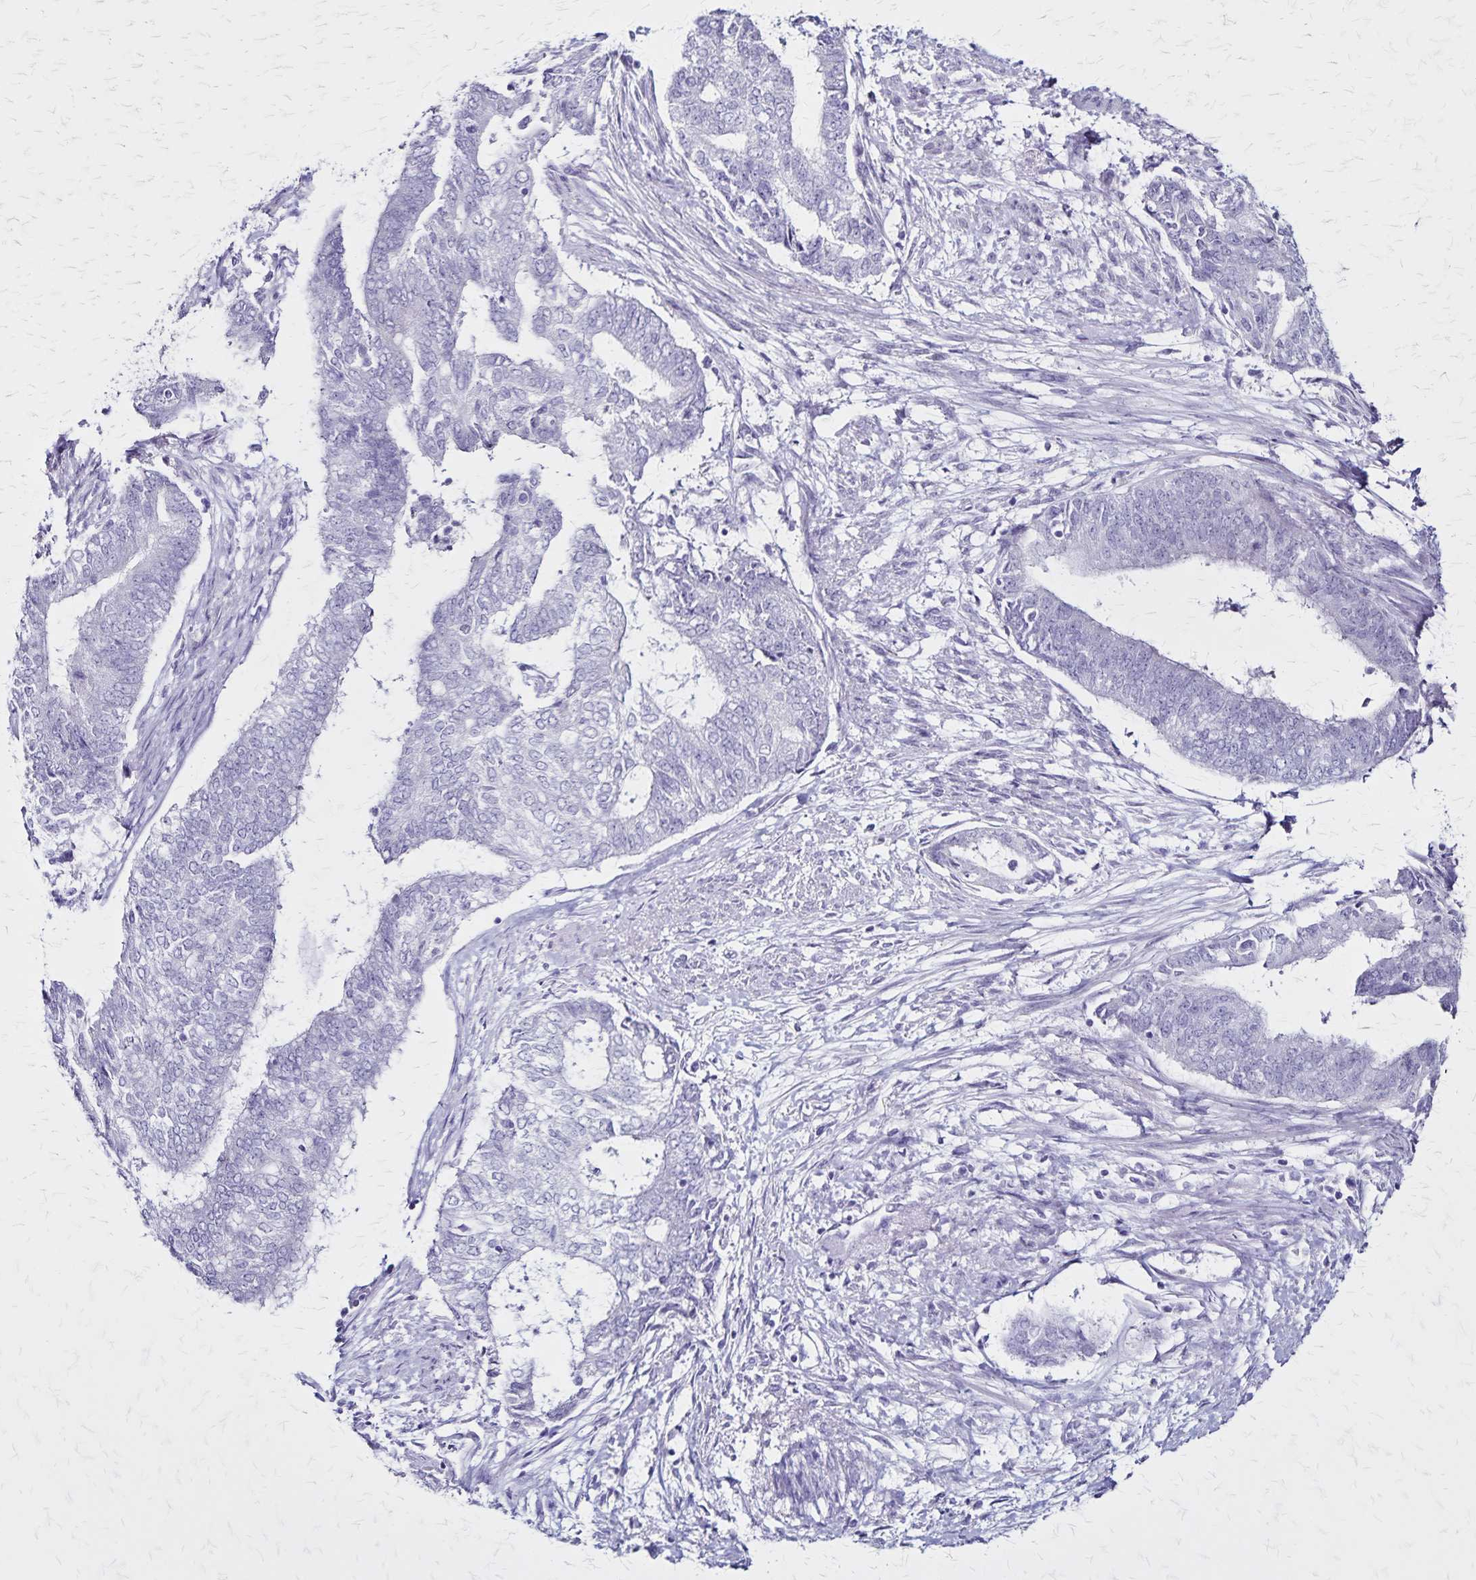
{"staining": {"intensity": "negative", "quantity": "none", "location": "none"}, "tissue": "endometrial cancer", "cell_type": "Tumor cells", "image_type": "cancer", "snomed": [{"axis": "morphology", "description": "Adenocarcinoma, NOS"}, {"axis": "topography", "description": "Endometrium"}], "caption": "Adenocarcinoma (endometrial) stained for a protein using immunohistochemistry (IHC) reveals no expression tumor cells.", "gene": "PLXNA4", "patient": {"sex": "female", "age": 65}}